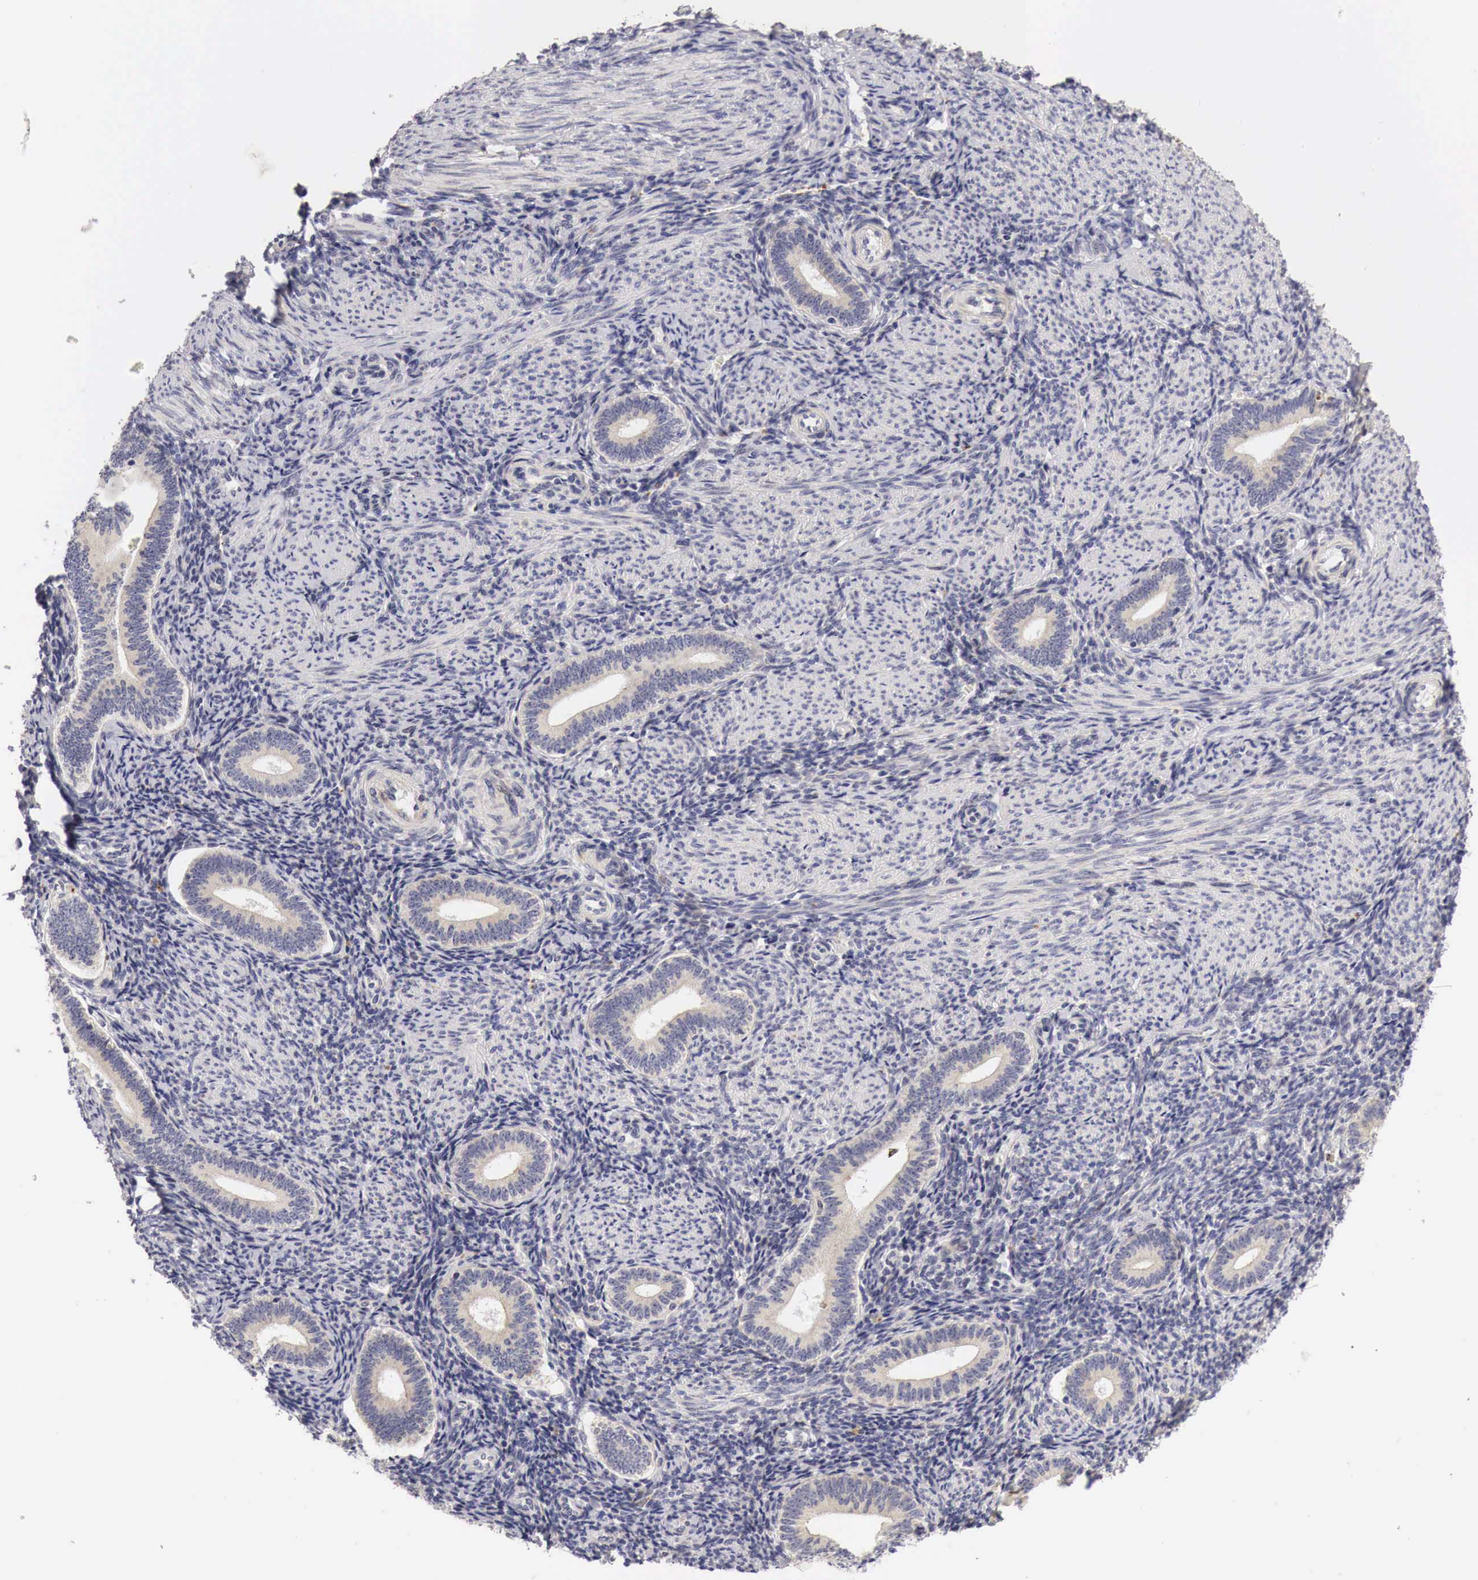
{"staining": {"intensity": "weak", "quantity": "<25%", "location": "cytoplasmic/membranous"}, "tissue": "endometrium", "cell_type": "Cells in endometrial stroma", "image_type": "normal", "snomed": [{"axis": "morphology", "description": "Normal tissue, NOS"}, {"axis": "topography", "description": "Endometrium"}], "caption": "Immunohistochemistry histopathology image of normal human endometrium stained for a protein (brown), which reveals no positivity in cells in endometrial stroma.", "gene": "CASP3", "patient": {"sex": "female", "age": 35}}